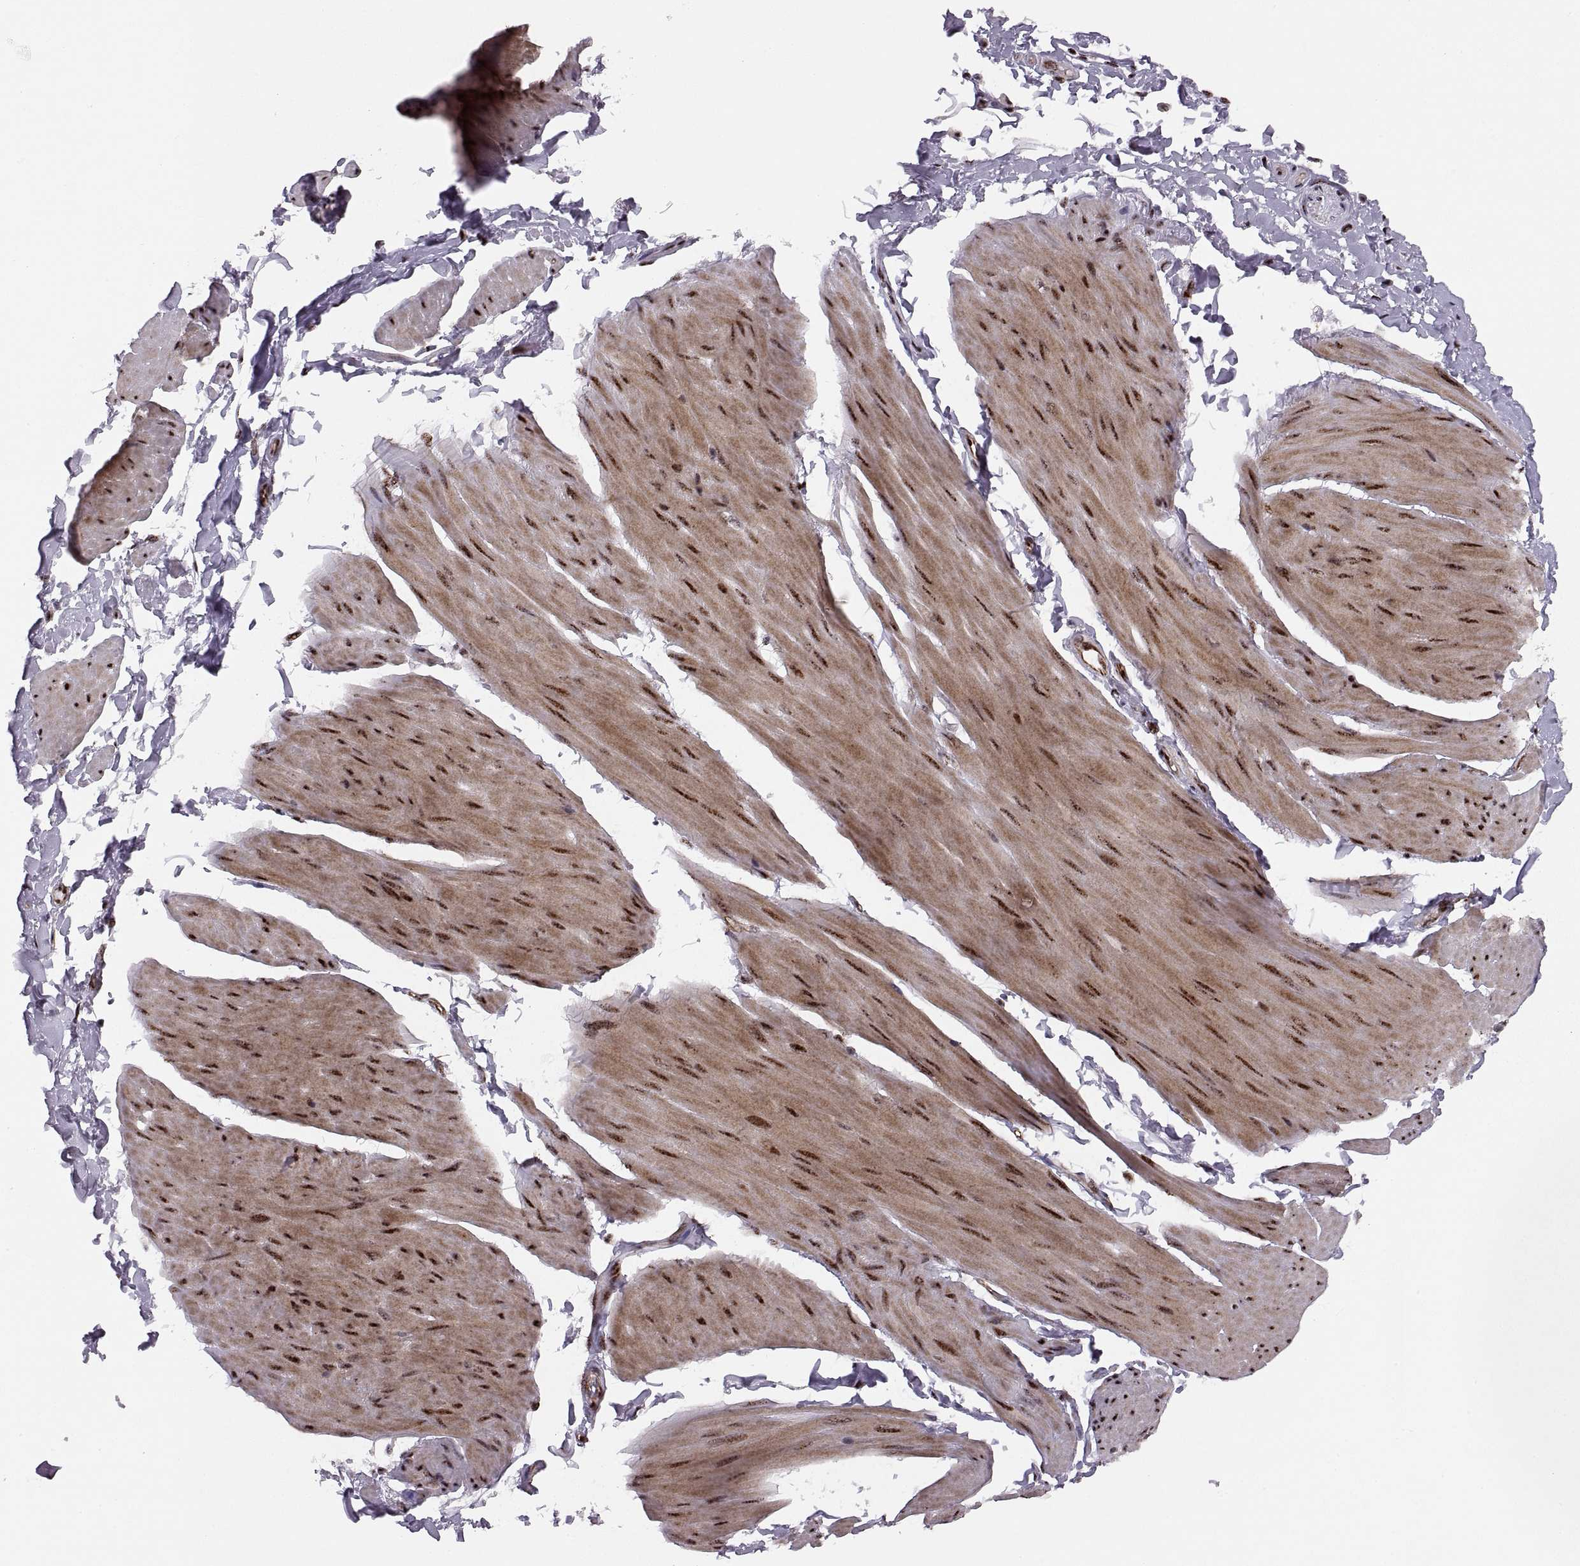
{"staining": {"intensity": "strong", "quantity": "25%-75%", "location": "cytoplasmic/membranous,nuclear"}, "tissue": "smooth muscle", "cell_type": "Smooth muscle cells", "image_type": "normal", "snomed": [{"axis": "morphology", "description": "Normal tissue, NOS"}, {"axis": "topography", "description": "Adipose tissue"}, {"axis": "topography", "description": "Smooth muscle"}, {"axis": "topography", "description": "Peripheral nerve tissue"}], "caption": "DAB immunohistochemical staining of unremarkable human smooth muscle demonstrates strong cytoplasmic/membranous,nuclear protein expression in approximately 25%-75% of smooth muscle cells. (Stains: DAB (3,3'-diaminobenzidine) in brown, nuclei in blue, Microscopy: brightfield microscopy at high magnification).", "gene": "ZCCHC17", "patient": {"sex": "male", "age": 83}}